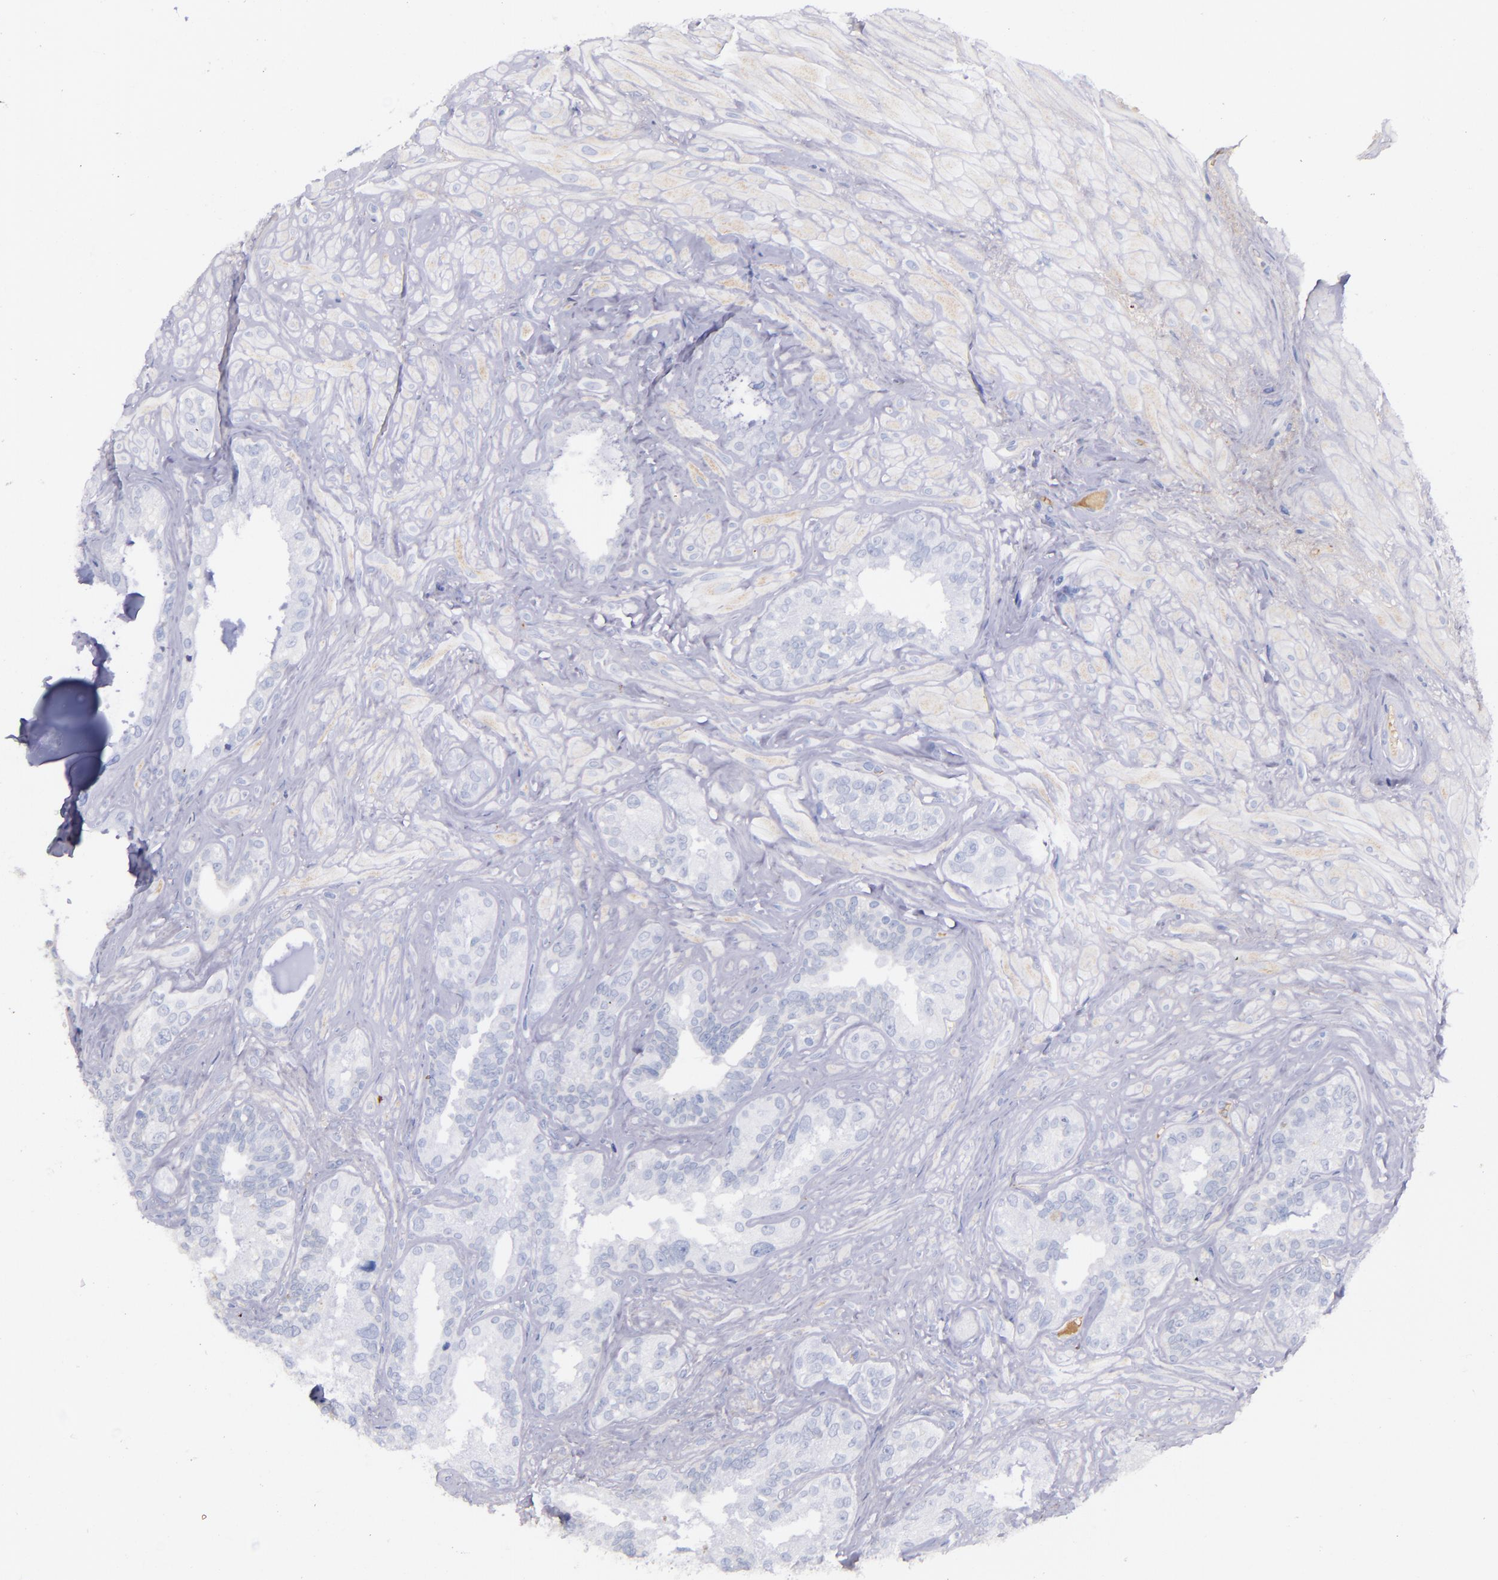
{"staining": {"intensity": "negative", "quantity": "none", "location": "none"}, "tissue": "seminal vesicle", "cell_type": "Glandular cells", "image_type": "normal", "snomed": [{"axis": "morphology", "description": "Normal tissue, NOS"}, {"axis": "topography", "description": "Seminal veicle"}], "caption": "This is a photomicrograph of IHC staining of normal seminal vesicle, which shows no expression in glandular cells.", "gene": "KNG1", "patient": {"sex": "male", "age": 63}}